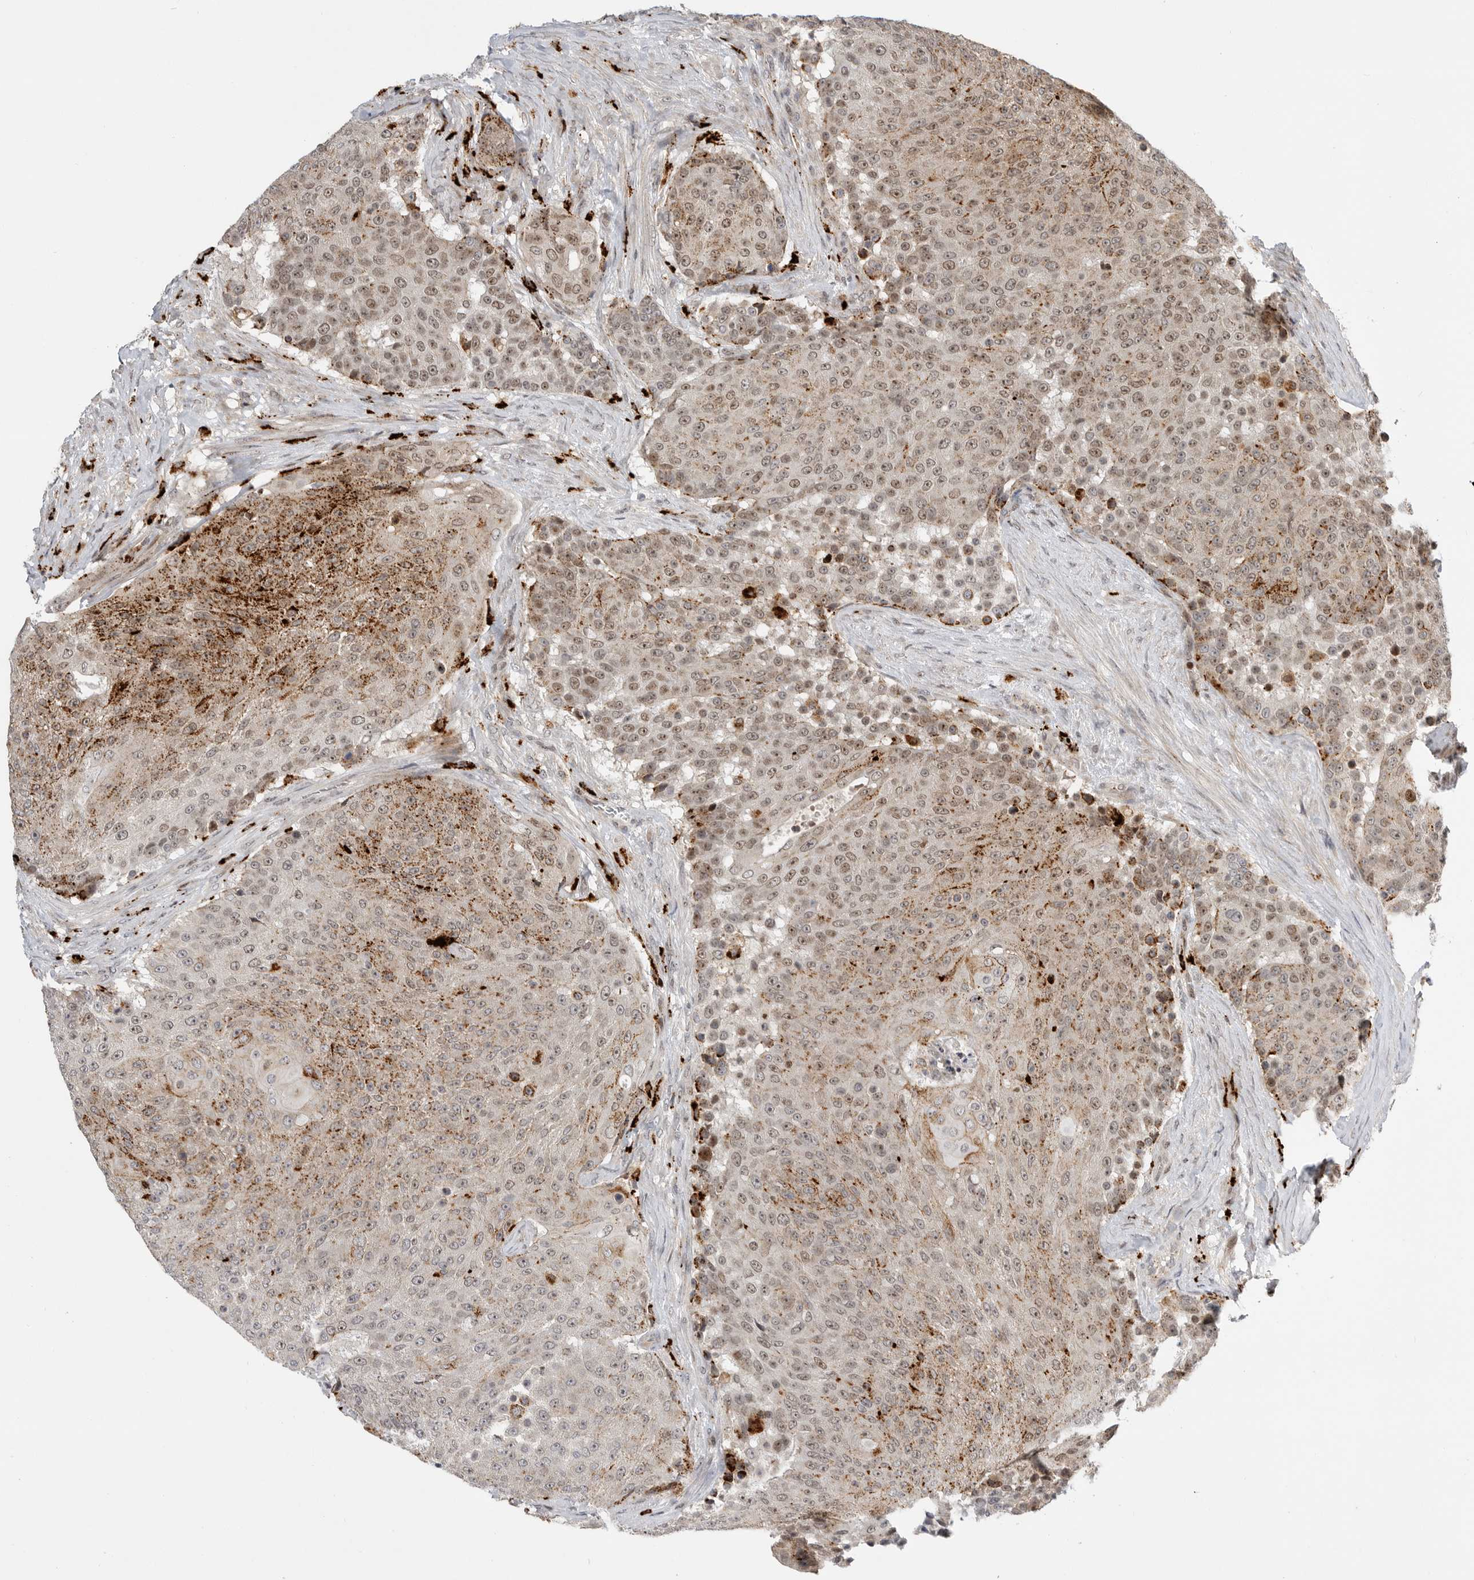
{"staining": {"intensity": "moderate", "quantity": ">75%", "location": "cytoplasmic/membranous,nuclear"}, "tissue": "urothelial cancer", "cell_type": "Tumor cells", "image_type": "cancer", "snomed": [{"axis": "morphology", "description": "Urothelial carcinoma, High grade"}, {"axis": "topography", "description": "Urinary bladder"}], "caption": "Immunohistochemical staining of high-grade urothelial carcinoma shows medium levels of moderate cytoplasmic/membranous and nuclear protein staining in approximately >75% of tumor cells.", "gene": "CSNK1G3", "patient": {"sex": "female", "age": 63}}